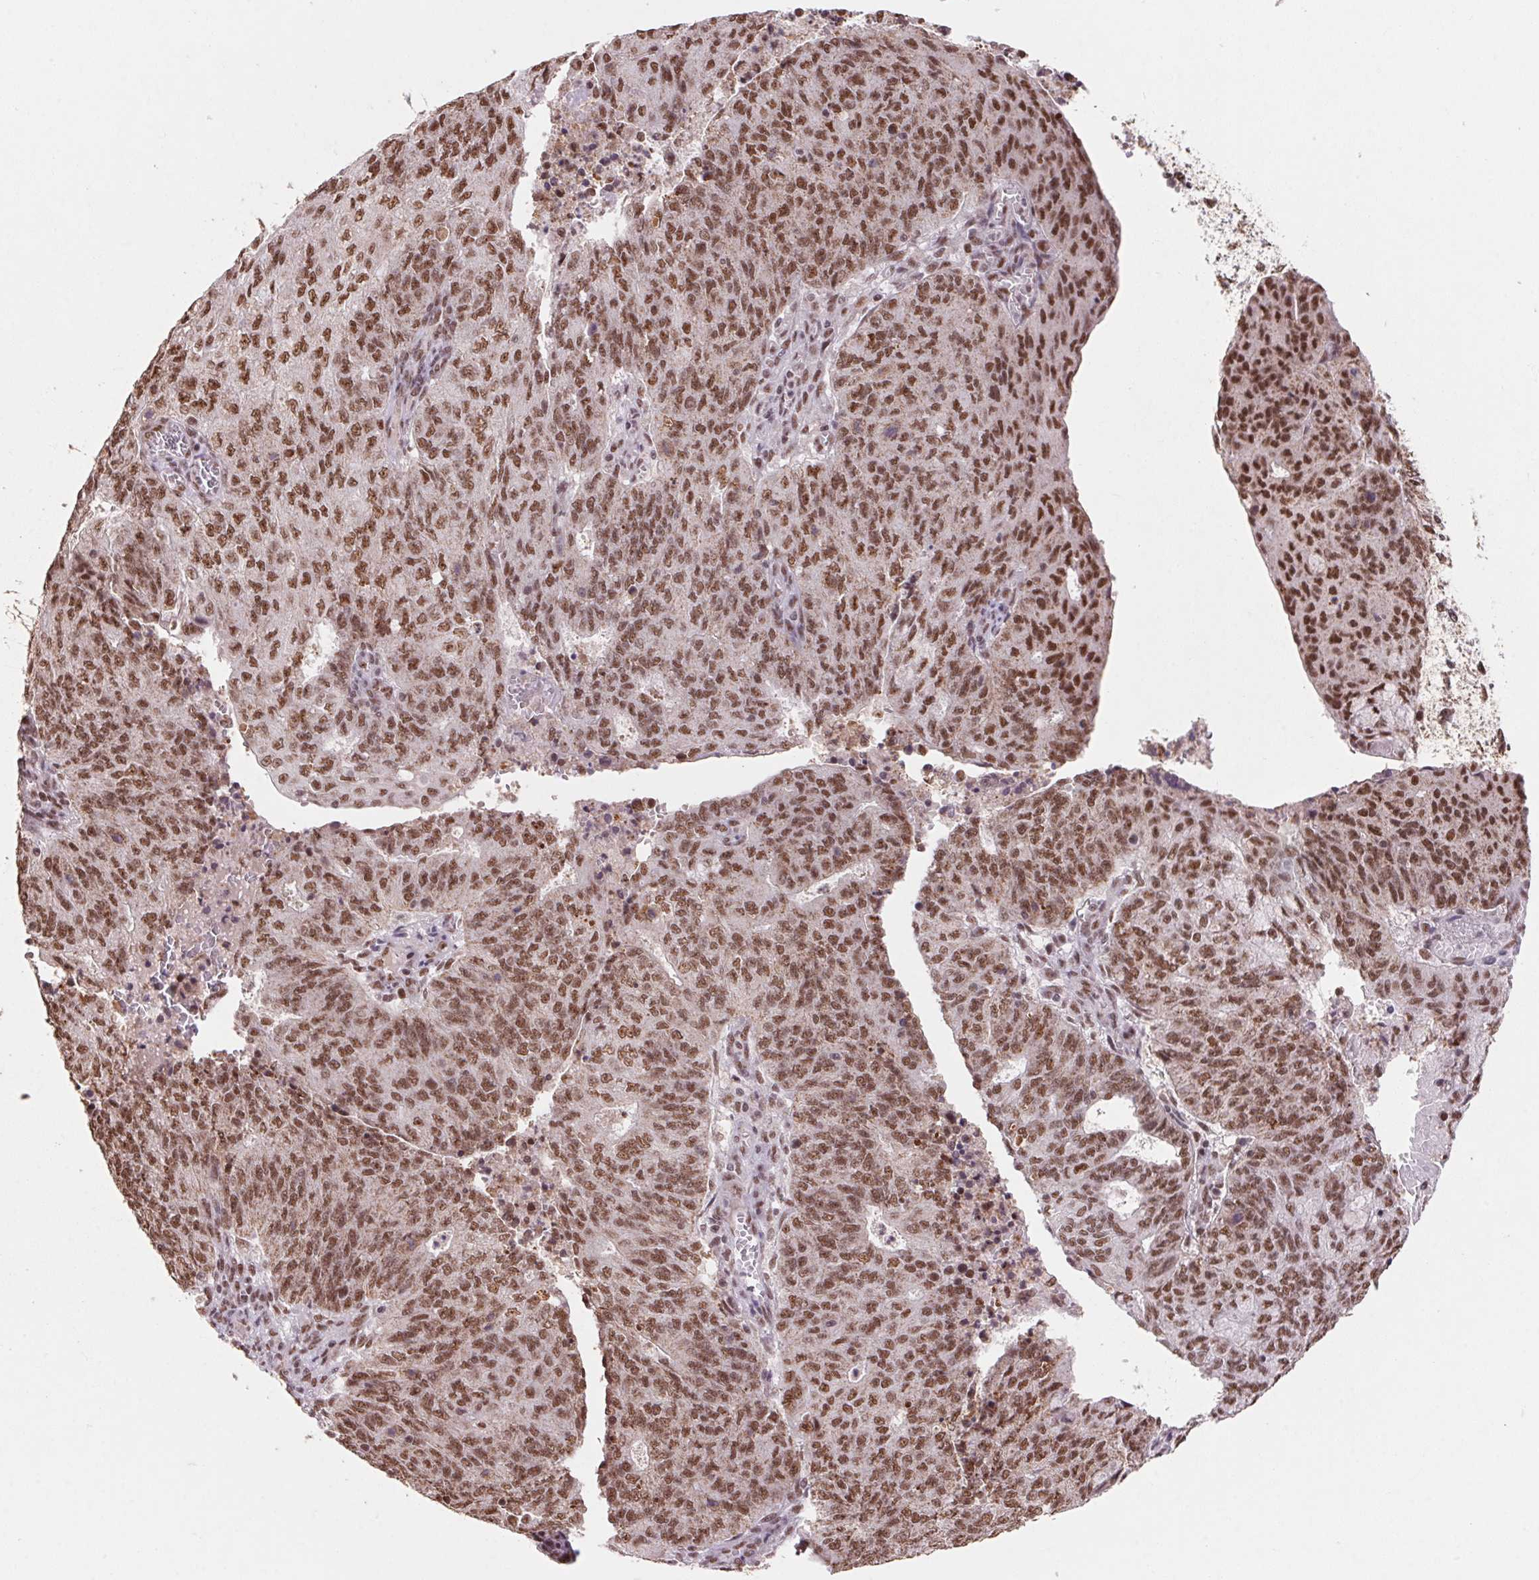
{"staining": {"intensity": "moderate", "quantity": ">75%", "location": "nuclear"}, "tissue": "endometrial cancer", "cell_type": "Tumor cells", "image_type": "cancer", "snomed": [{"axis": "morphology", "description": "Adenocarcinoma, NOS"}, {"axis": "topography", "description": "Endometrium"}], "caption": "Protein staining of endometrial cancer tissue displays moderate nuclear expression in approximately >75% of tumor cells.", "gene": "SNRPG", "patient": {"sex": "female", "age": 82}}